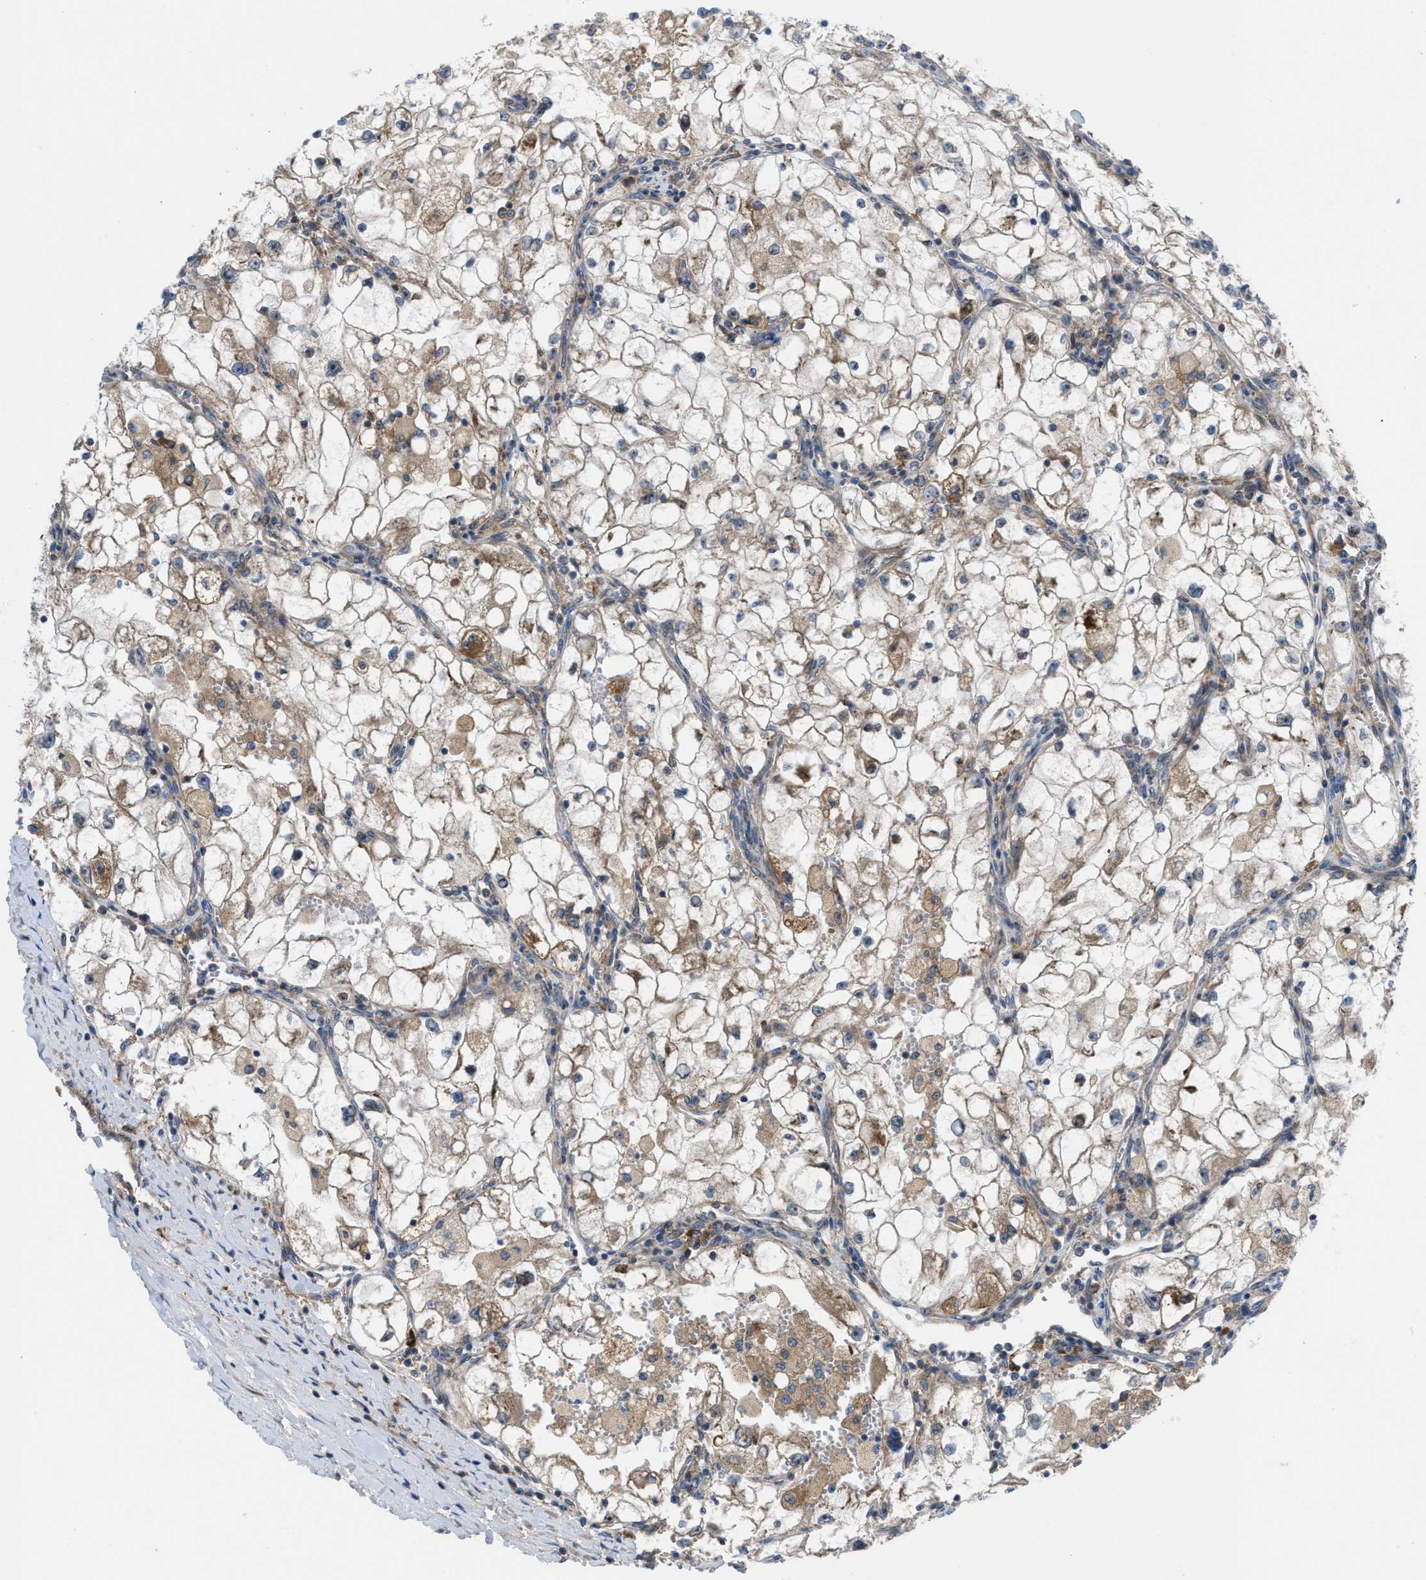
{"staining": {"intensity": "weak", "quantity": "25%-75%", "location": "cytoplasmic/membranous"}, "tissue": "renal cancer", "cell_type": "Tumor cells", "image_type": "cancer", "snomed": [{"axis": "morphology", "description": "Adenocarcinoma, NOS"}, {"axis": "topography", "description": "Kidney"}], "caption": "A histopathology image of human adenocarcinoma (renal) stained for a protein reveals weak cytoplasmic/membranous brown staining in tumor cells.", "gene": "CYB5D1", "patient": {"sex": "female", "age": 70}}